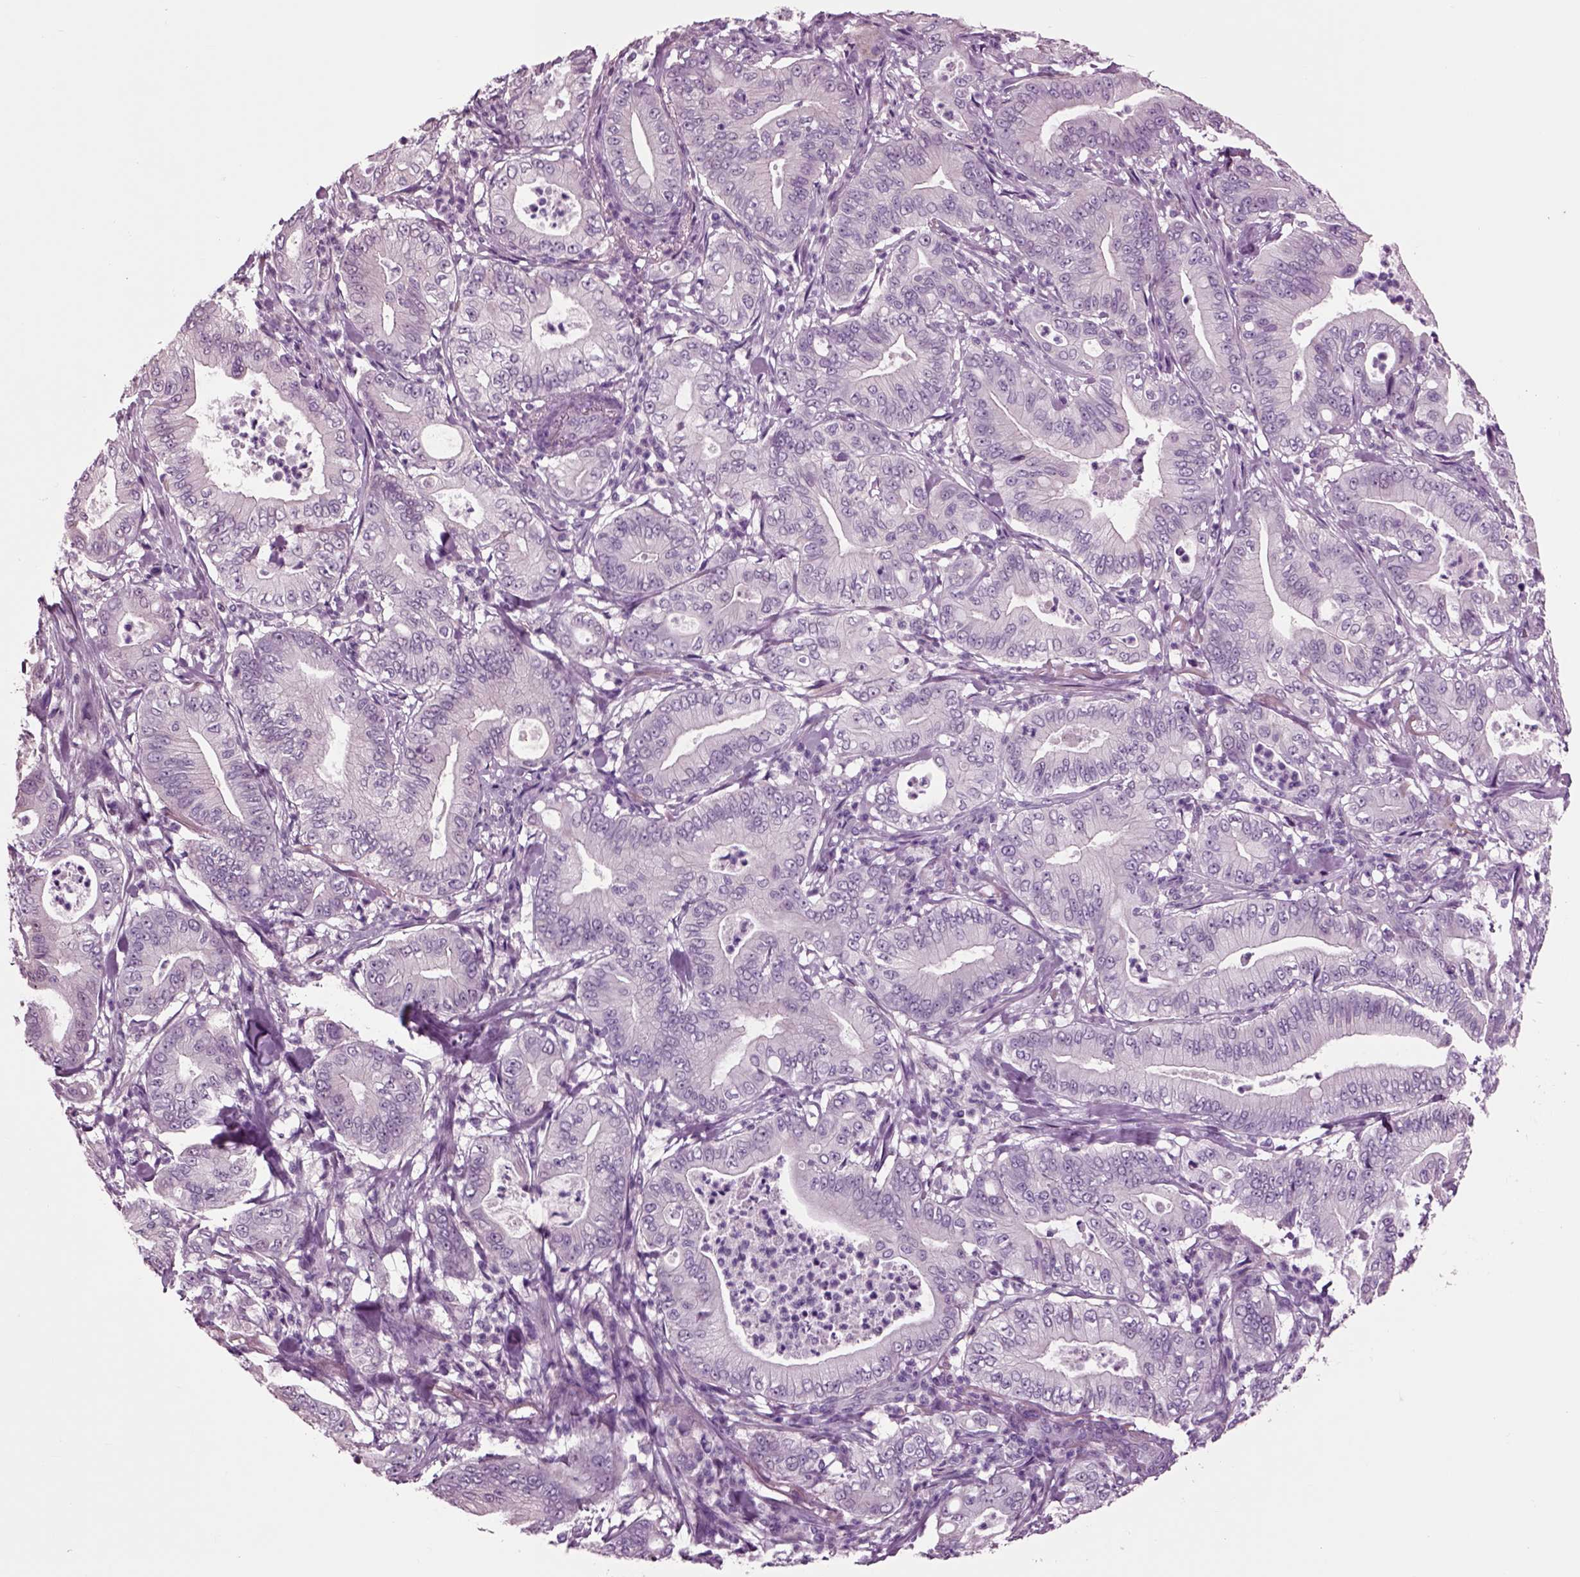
{"staining": {"intensity": "negative", "quantity": "none", "location": "none"}, "tissue": "pancreatic cancer", "cell_type": "Tumor cells", "image_type": "cancer", "snomed": [{"axis": "morphology", "description": "Adenocarcinoma, NOS"}, {"axis": "topography", "description": "Pancreas"}], "caption": "A micrograph of pancreatic cancer stained for a protein reveals no brown staining in tumor cells.", "gene": "CHGB", "patient": {"sex": "male", "age": 71}}